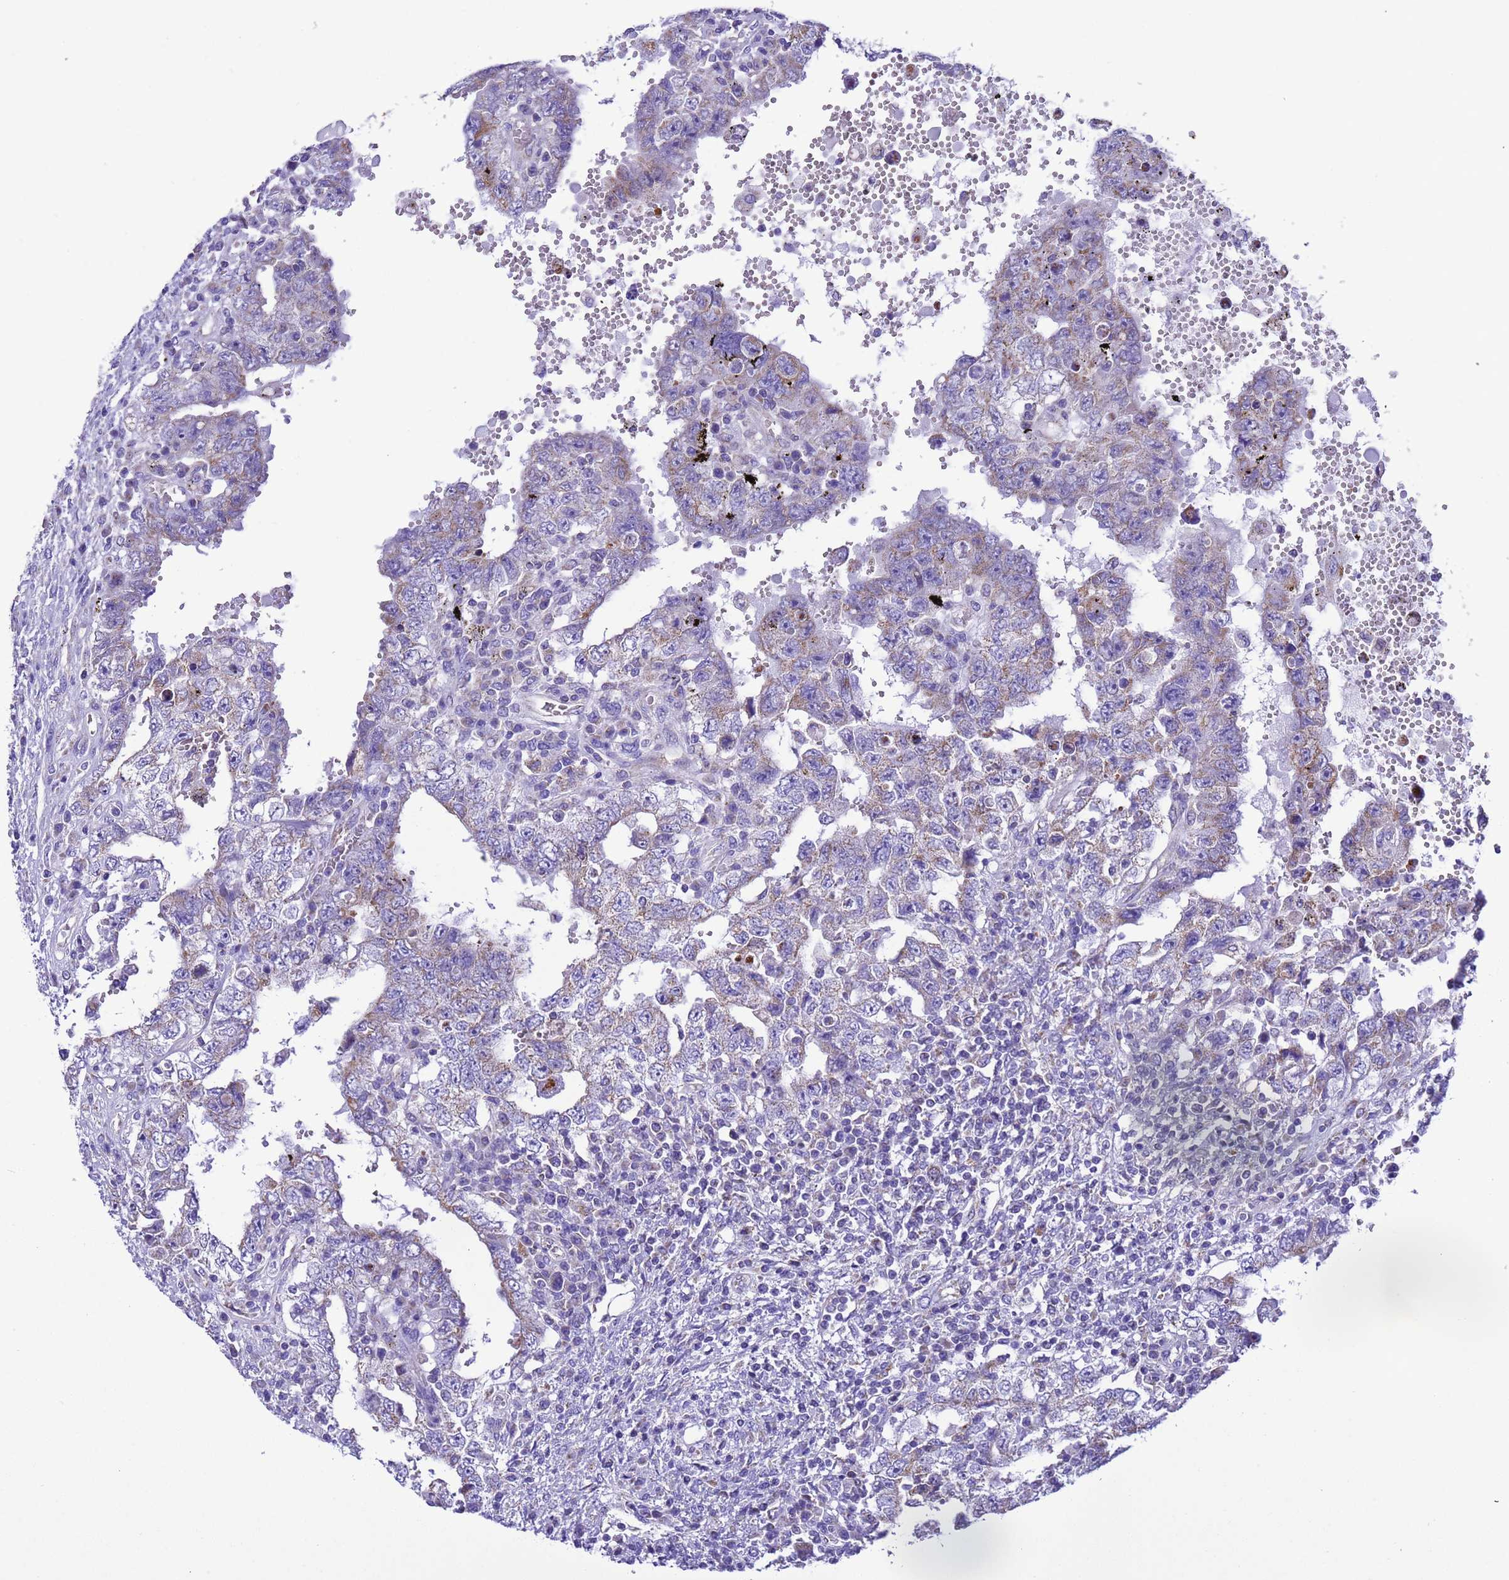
{"staining": {"intensity": "weak", "quantity": "<25%", "location": "cytoplasmic/membranous"}, "tissue": "testis cancer", "cell_type": "Tumor cells", "image_type": "cancer", "snomed": [{"axis": "morphology", "description": "Carcinoma, Embryonal, NOS"}, {"axis": "topography", "description": "Testis"}], "caption": "Testis cancer (embryonal carcinoma) stained for a protein using immunohistochemistry (IHC) demonstrates no positivity tumor cells.", "gene": "CCDC191", "patient": {"sex": "male", "age": 26}}